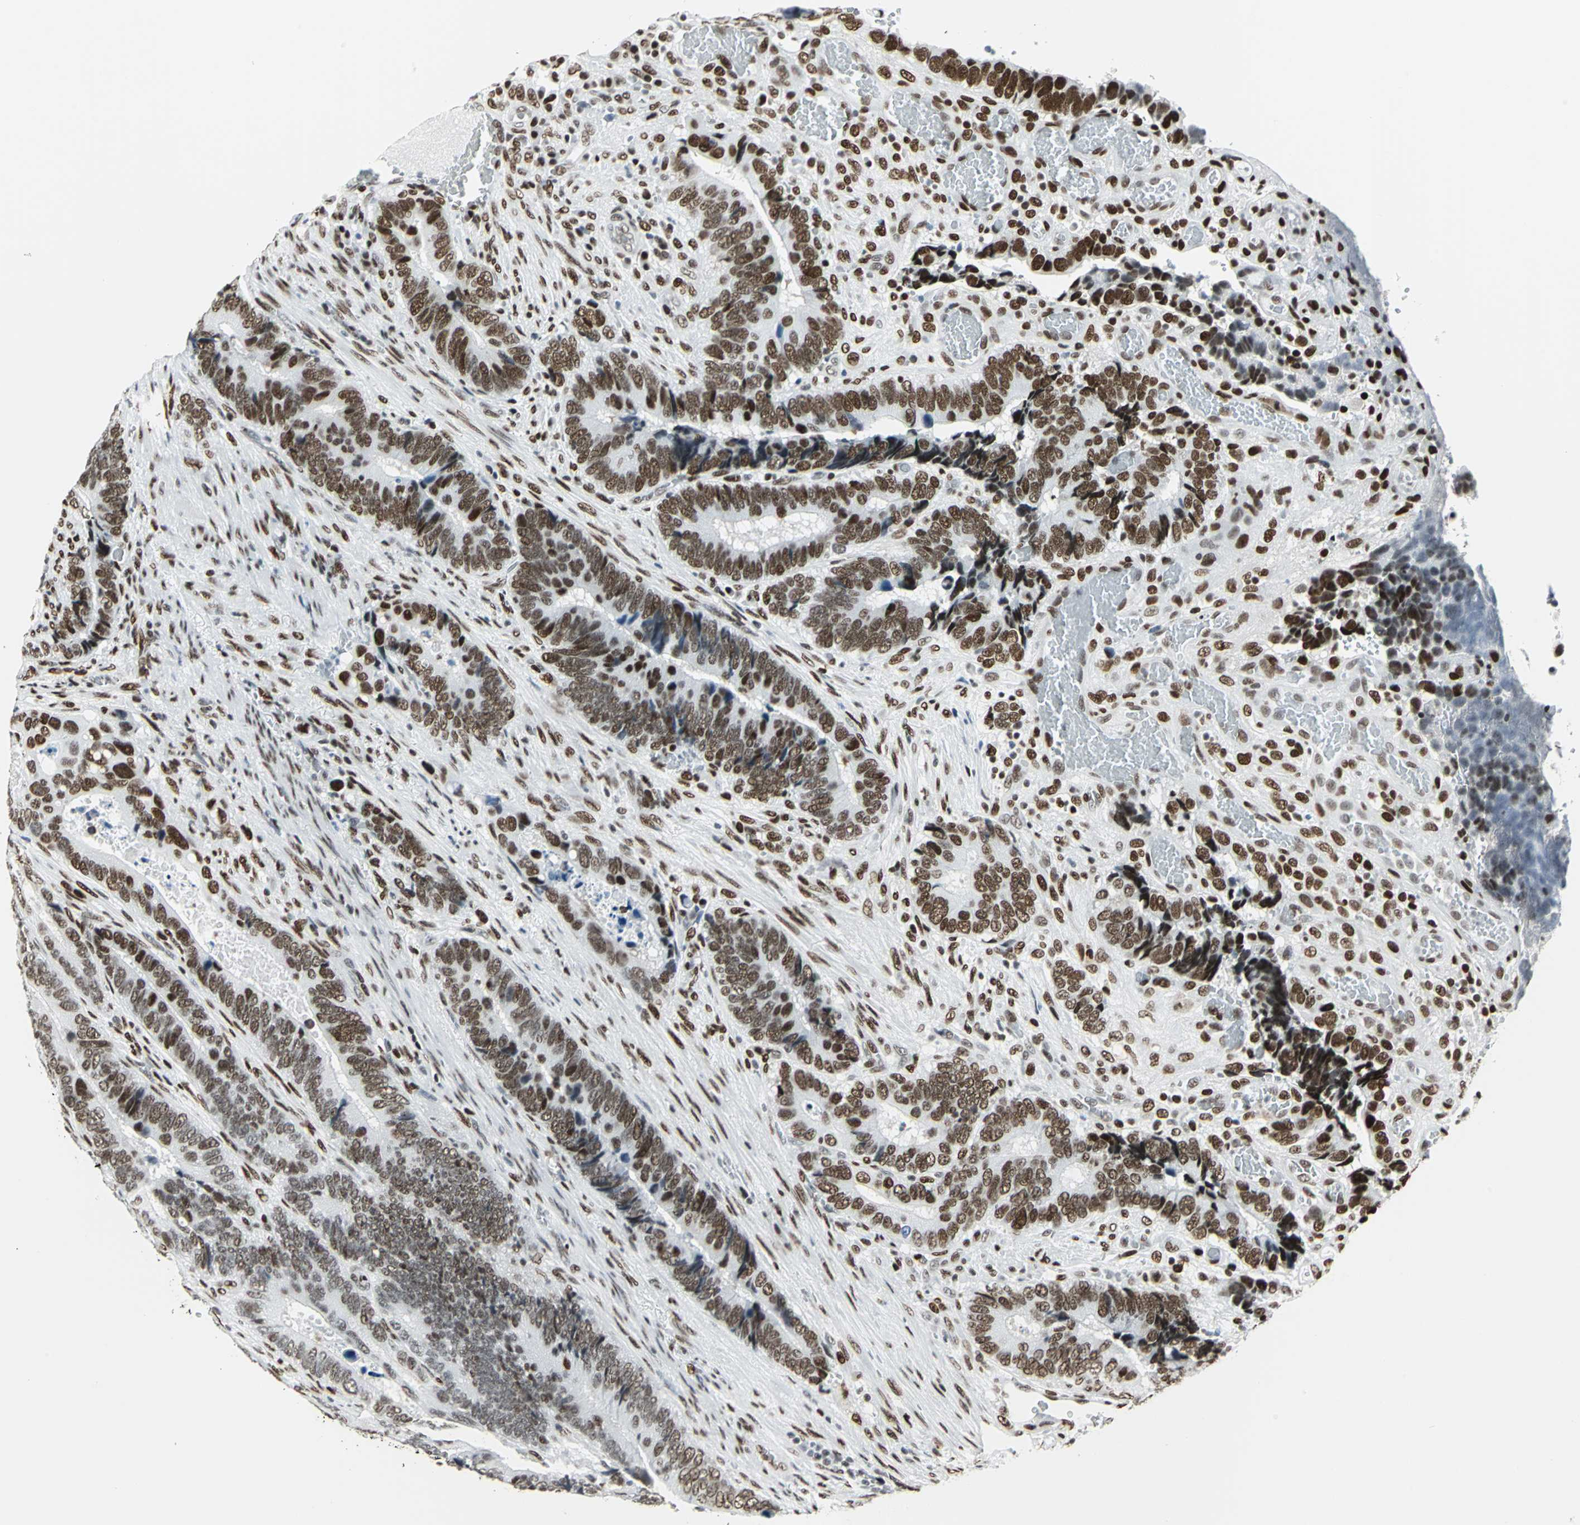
{"staining": {"intensity": "strong", "quantity": ">75%", "location": "nuclear"}, "tissue": "colorectal cancer", "cell_type": "Tumor cells", "image_type": "cancer", "snomed": [{"axis": "morphology", "description": "Adenocarcinoma, NOS"}, {"axis": "topography", "description": "Colon"}], "caption": "High-magnification brightfield microscopy of adenocarcinoma (colorectal) stained with DAB (3,3'-diaminobenzidine) (brown) and counterstained with hematoxylin (blue). tumor cells exhibit strong nuclear positivity is identified in approximately>75% of cells.", "gene": "HDAC2", "patient": {"sex": "male", "age": 72}}